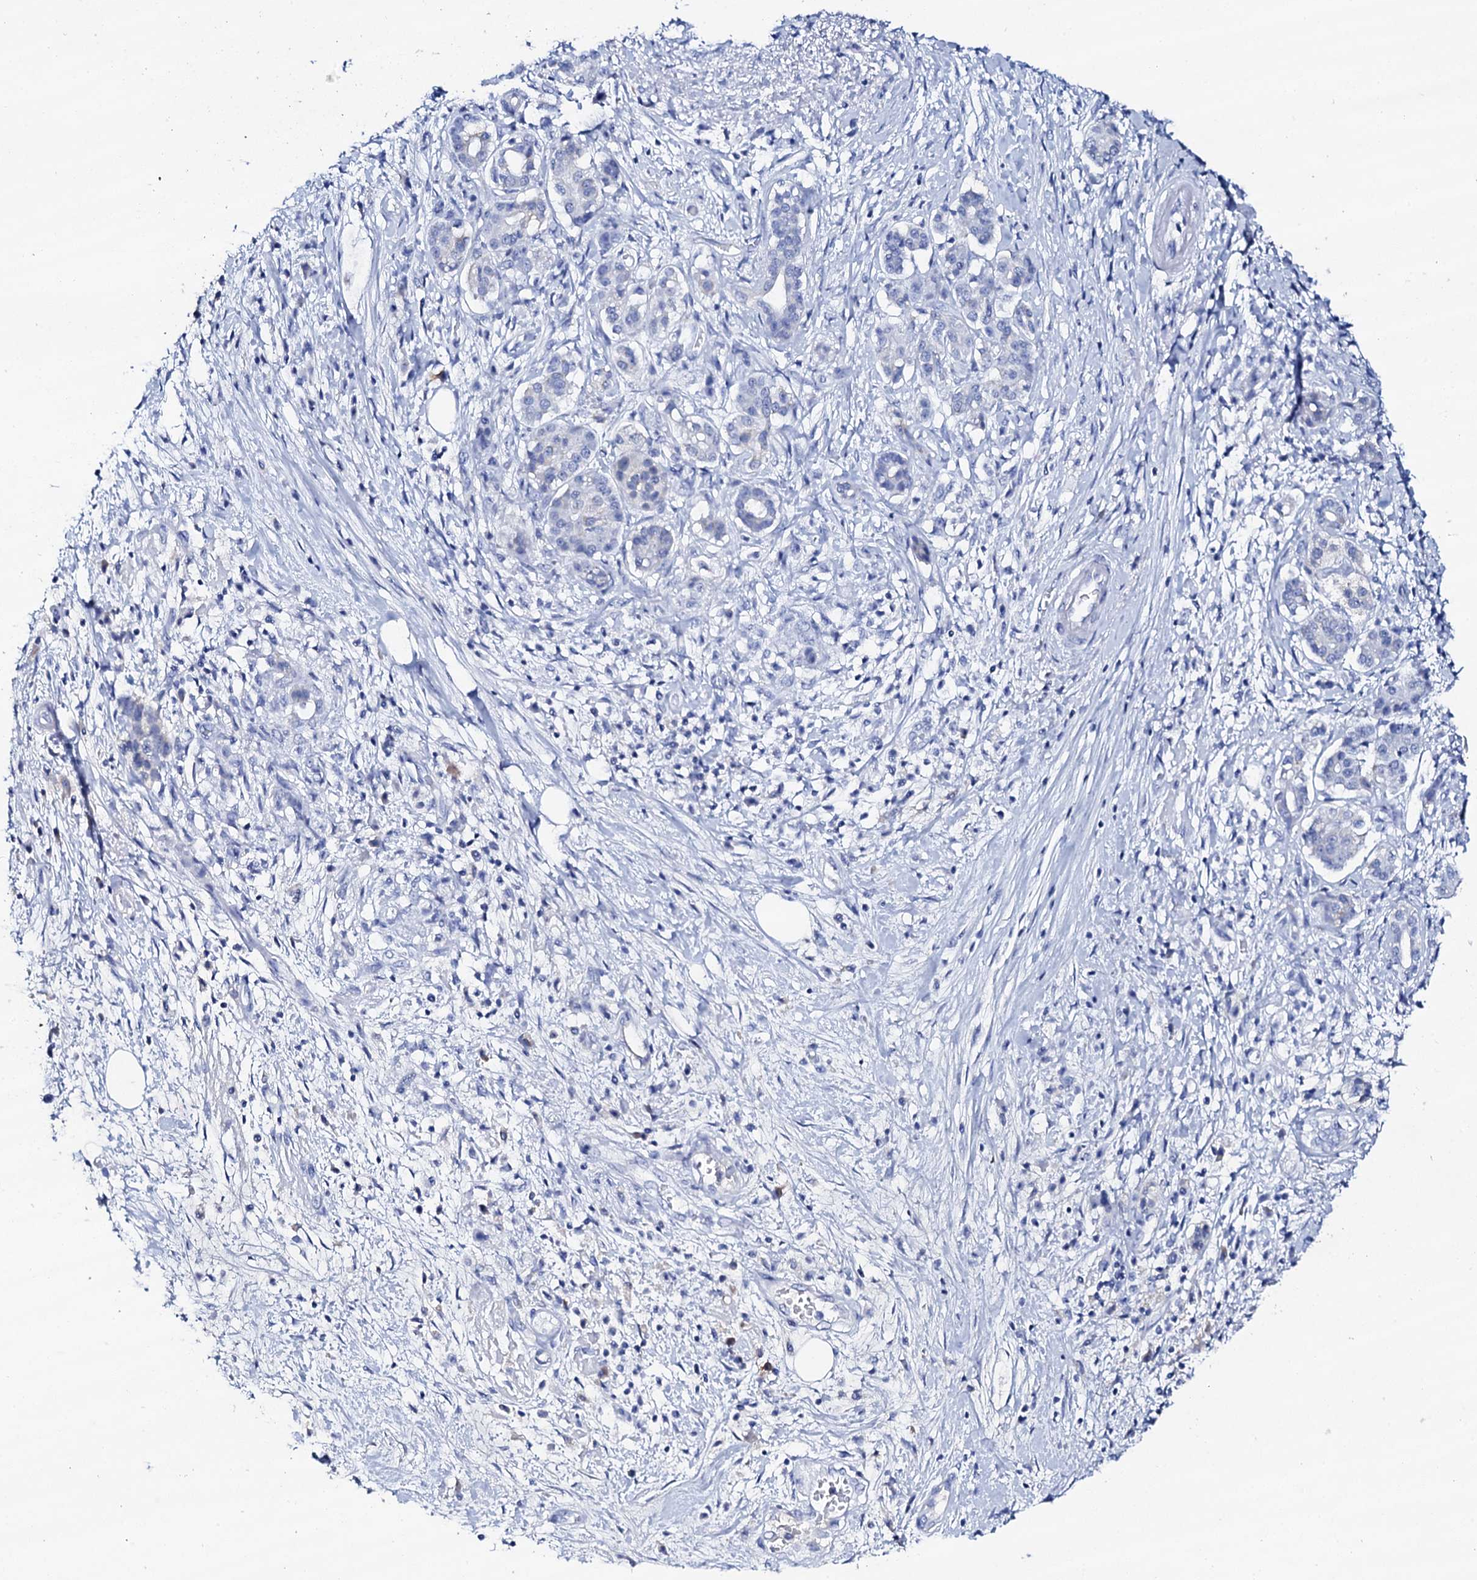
{"staining": {"intensity": "negative", "quantity": "none", "location": "none"}, "tissue": "pancreatic cancer", "cell_type": "Tumor cells", "image_type": "cancer", "snomed": [{"axis": "morphology", "description": "Adenocarcinoma, NOS"}, {"axis": "topography", "description": "Pancreas"}], "caption": "An image of pancreatic adenocarcinoma stained for a protein demonstrates no brown staining in tumor cells.", "gene": "FBXL16", "patient": {"sex": "female", "age": 73}}